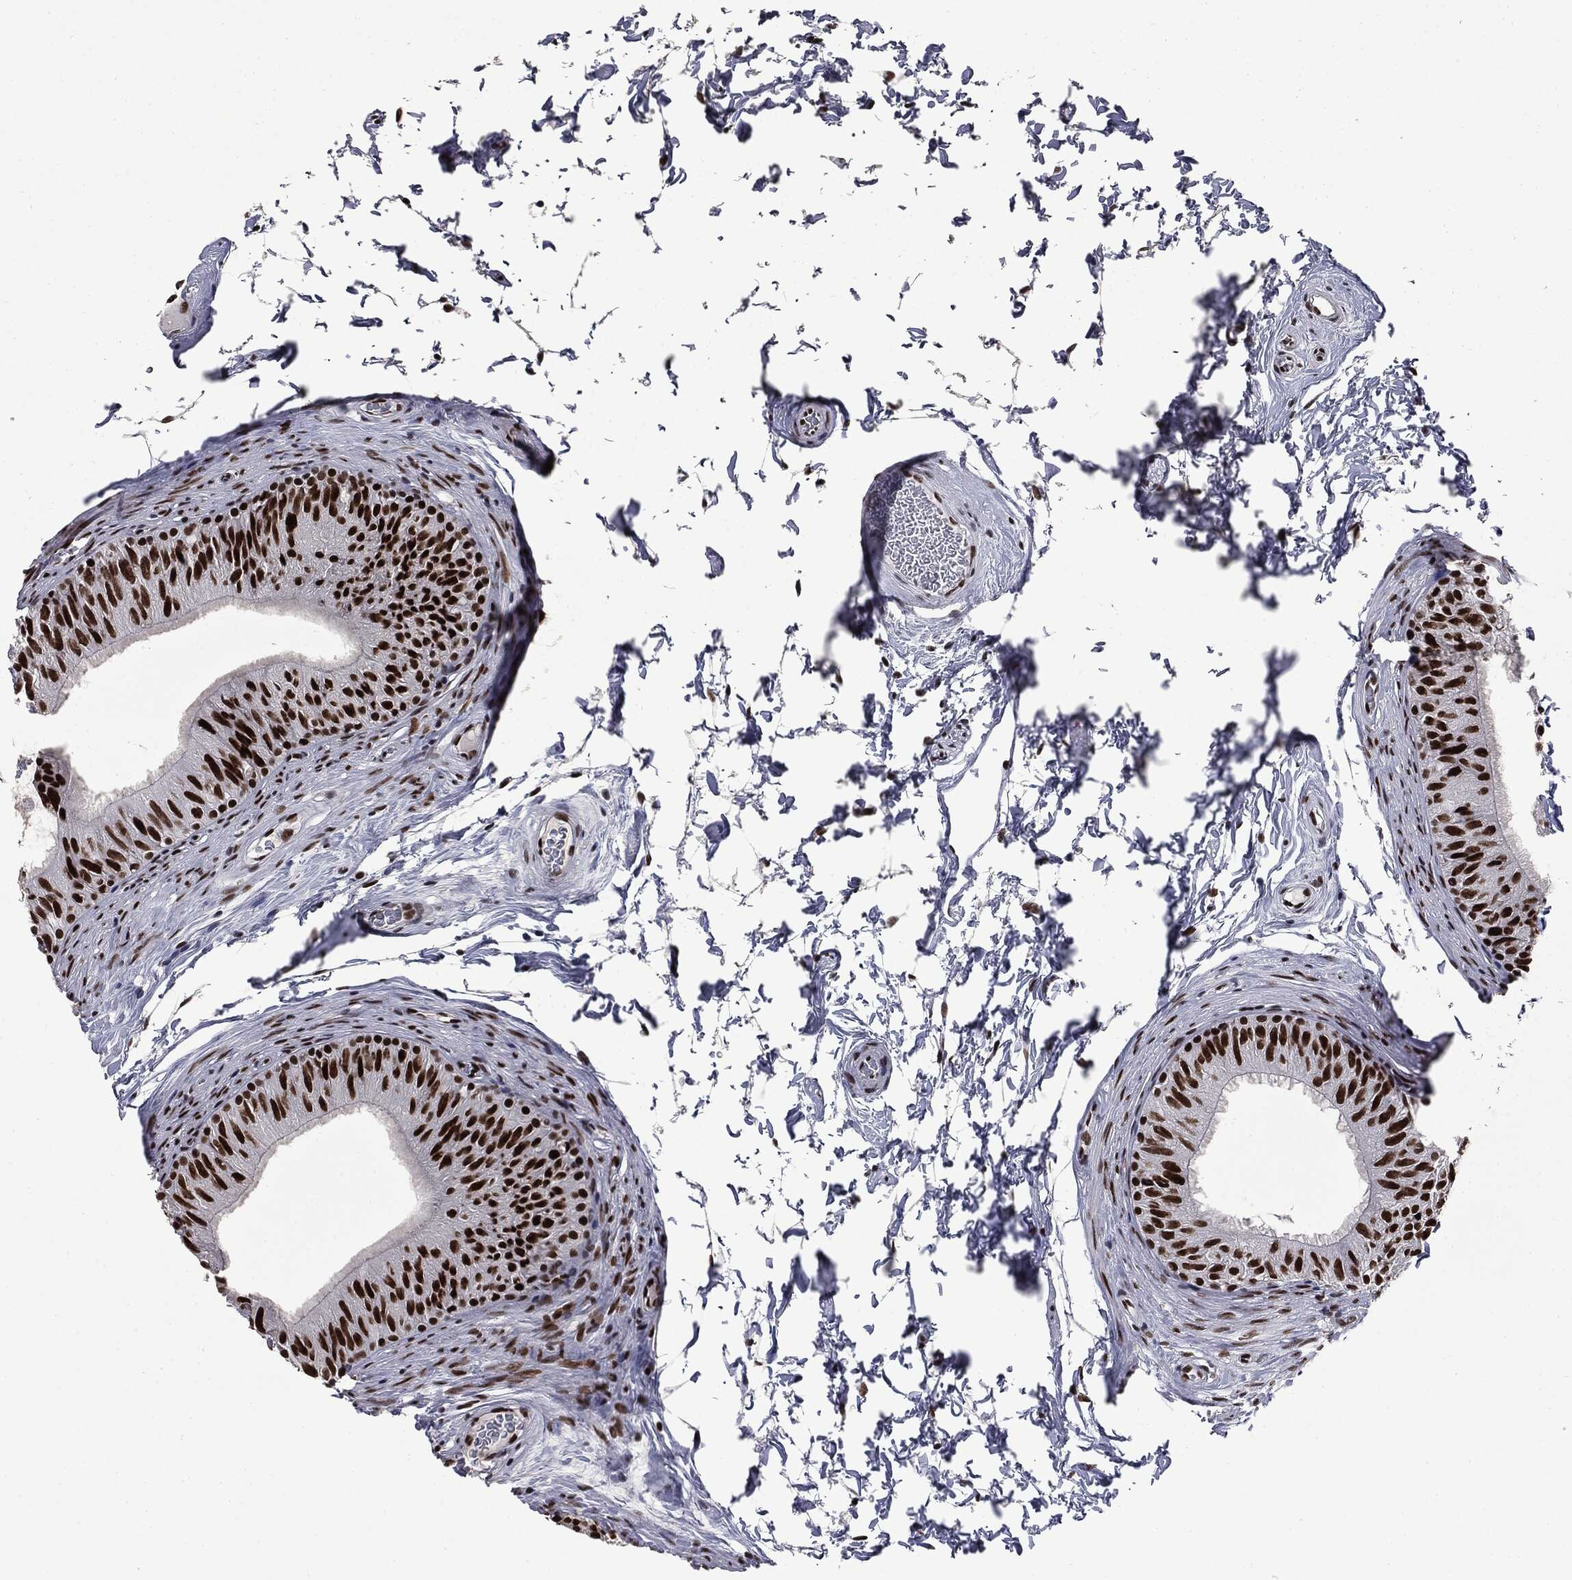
{"staining": {"intensity": "strong", "quantity": ">75%", "location": "nuclear"}, "tissue": "epididymis", "cell_type": "Glandular cells", "image_type": "normal", "snomed": [{"axis": "morphology", "description": "Normal tissue, NOS"}, {"axis": "topography", "description": "Epididymis"}], "caption": "A micrograph of epididymis stained for a protein exhibits strong nuclear brown staining in glandular cells. The protein of interest is shown in brown color, while the nuclei are stained blue.", "gene": "MSH2", "patient": {"sex": "male", "age": 34}}